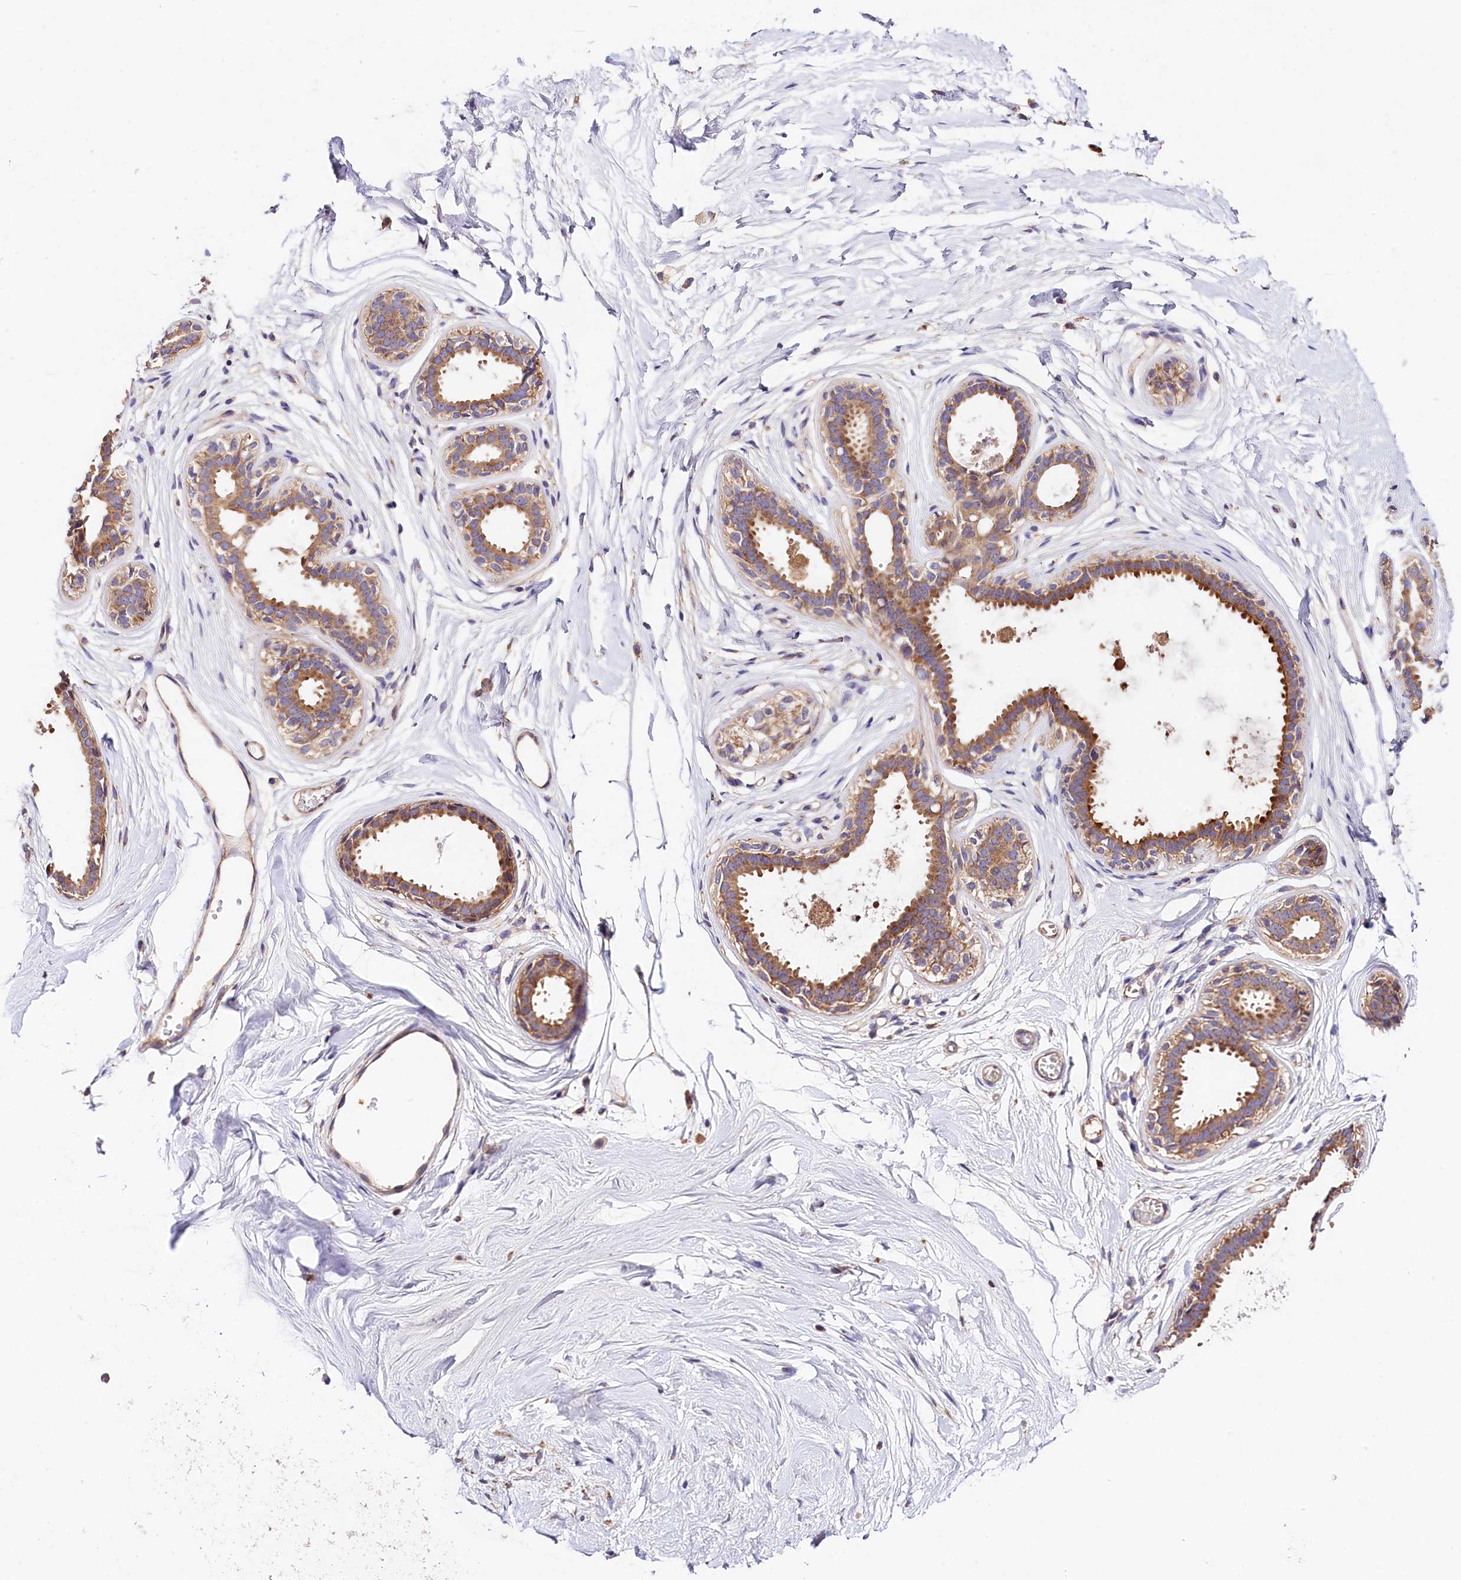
{"staining": {"intensity": "moderate", "quantity": "<25%", "location": "cytoplasmic/membranous"}, "tissue": "breast", "cell_type": "Adipocytes", "image_type": "normal", "snomed": [{"axis": "morphology", "description": "Normal tissue, NOS"}, {"axis": "topography", "description": "Breast"}], "caption": "The immunohistochemical stain labels moderate cytoplasmic/membranous staining in adipocytes of benign breast.", "gene": "KPTN", "patient": {"sex": "female", "age": 45}}